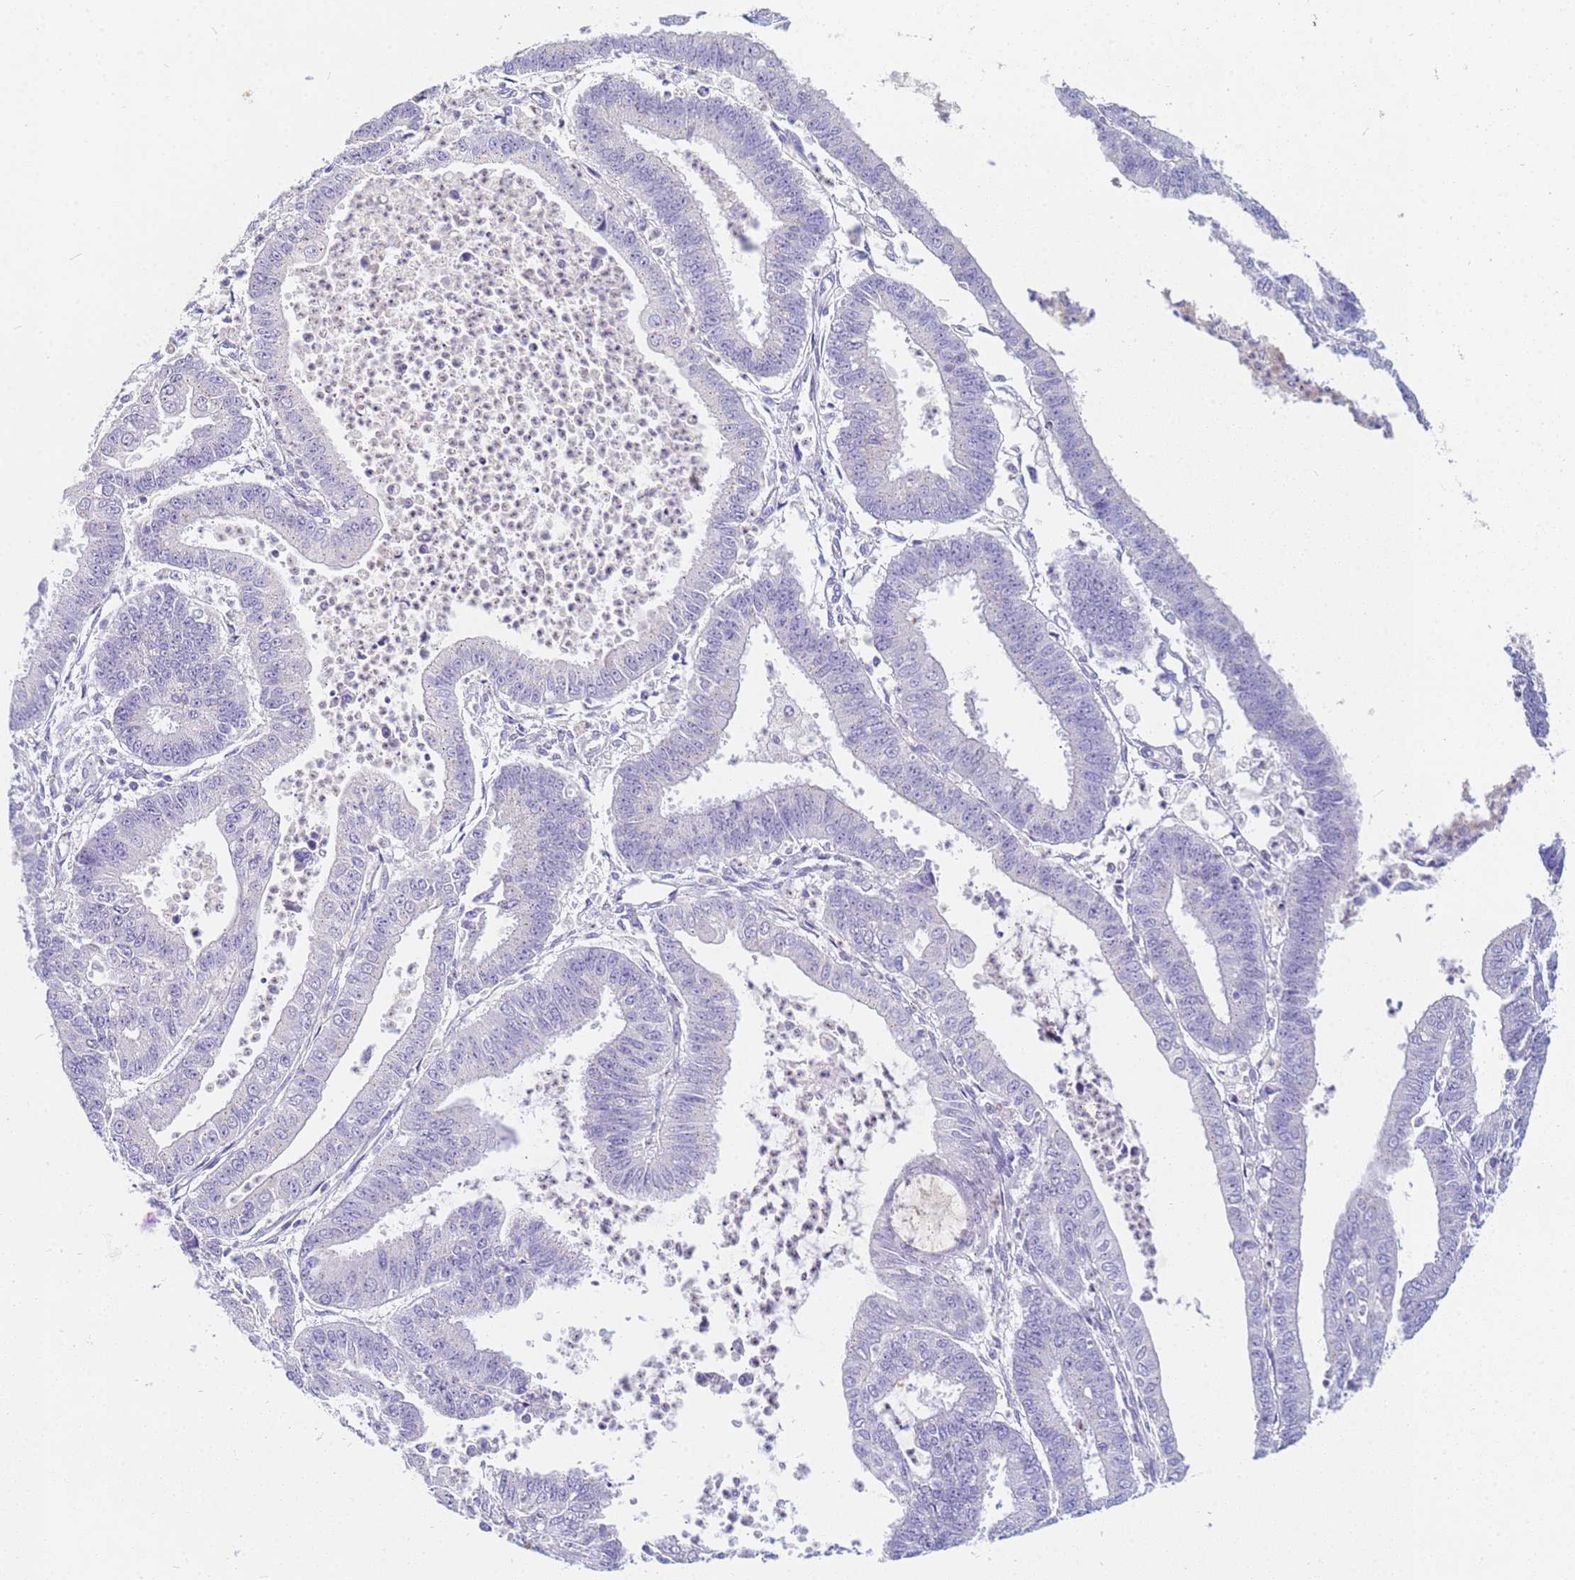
{"staining": {"intensity": "negative", "quantity": "none", "location": "none"}, "tissue": "endometrial cancer", "cell_type": "Tumor cells", "image_type": "cancer", "snomed": [{"axis": "morphology", "description": "Adenocarcinoma, NOS"}, {"axis": "topography", "description": "Endometrium"}], "caption": "IHC image of neoplastic tissue: endometrial cancer (adenocarcinoma) stained with DAB shows no significant protein staining in tumor cells. Brightfield microscopy of immunohistochemistry (IHC) stained with DAB (brown) and hematoxylin (blue), captured at high magnification.", "gene": "B3GNT8", "patient": {"sex": "female", "age": 73}}